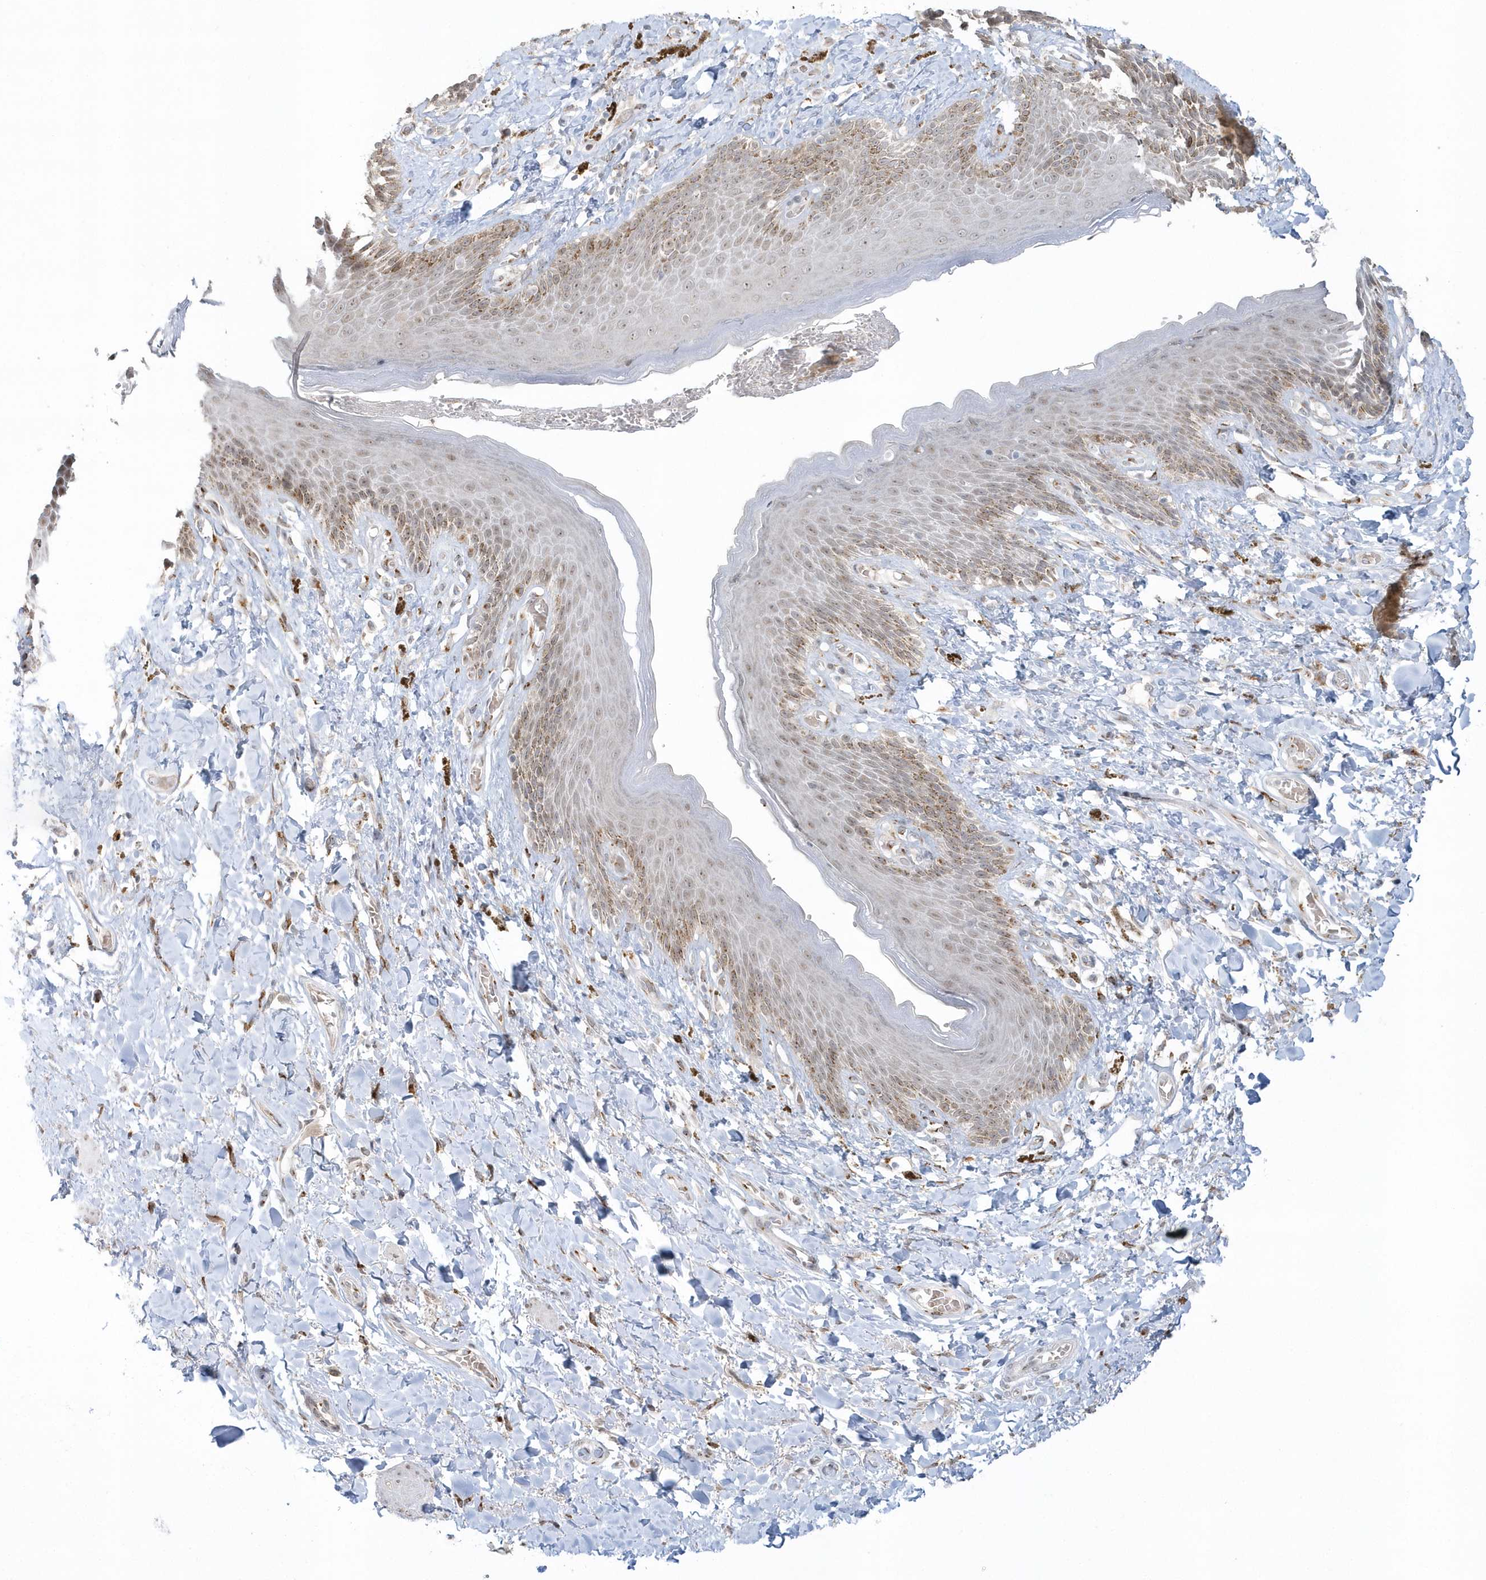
{"staining": {"intensity": "moderate", "quantity": "25%-75%", "location": "cytoplasmic/membranous"}, "tissue": "skin", "cell_type": "Epidermal cells", "image_type": "normal", "snomed": [{"axis": "morphology", "description": "Normal tissue, NOS"}, {"axis": "topography", "description": "Anal"}], "caption": "Immunohistochemistry (DAB) staining of normal human skin exhibits moderate cytoplasmic/membranous protein expression in about 25%-75% of epidermal cells. The protein is stained brown, and the nuclei are stained in blue (DAB IHC with brightfield microscopy, high magnification).", "gene": "DHFR", "patient": {"sex": "female", "age": 78}}